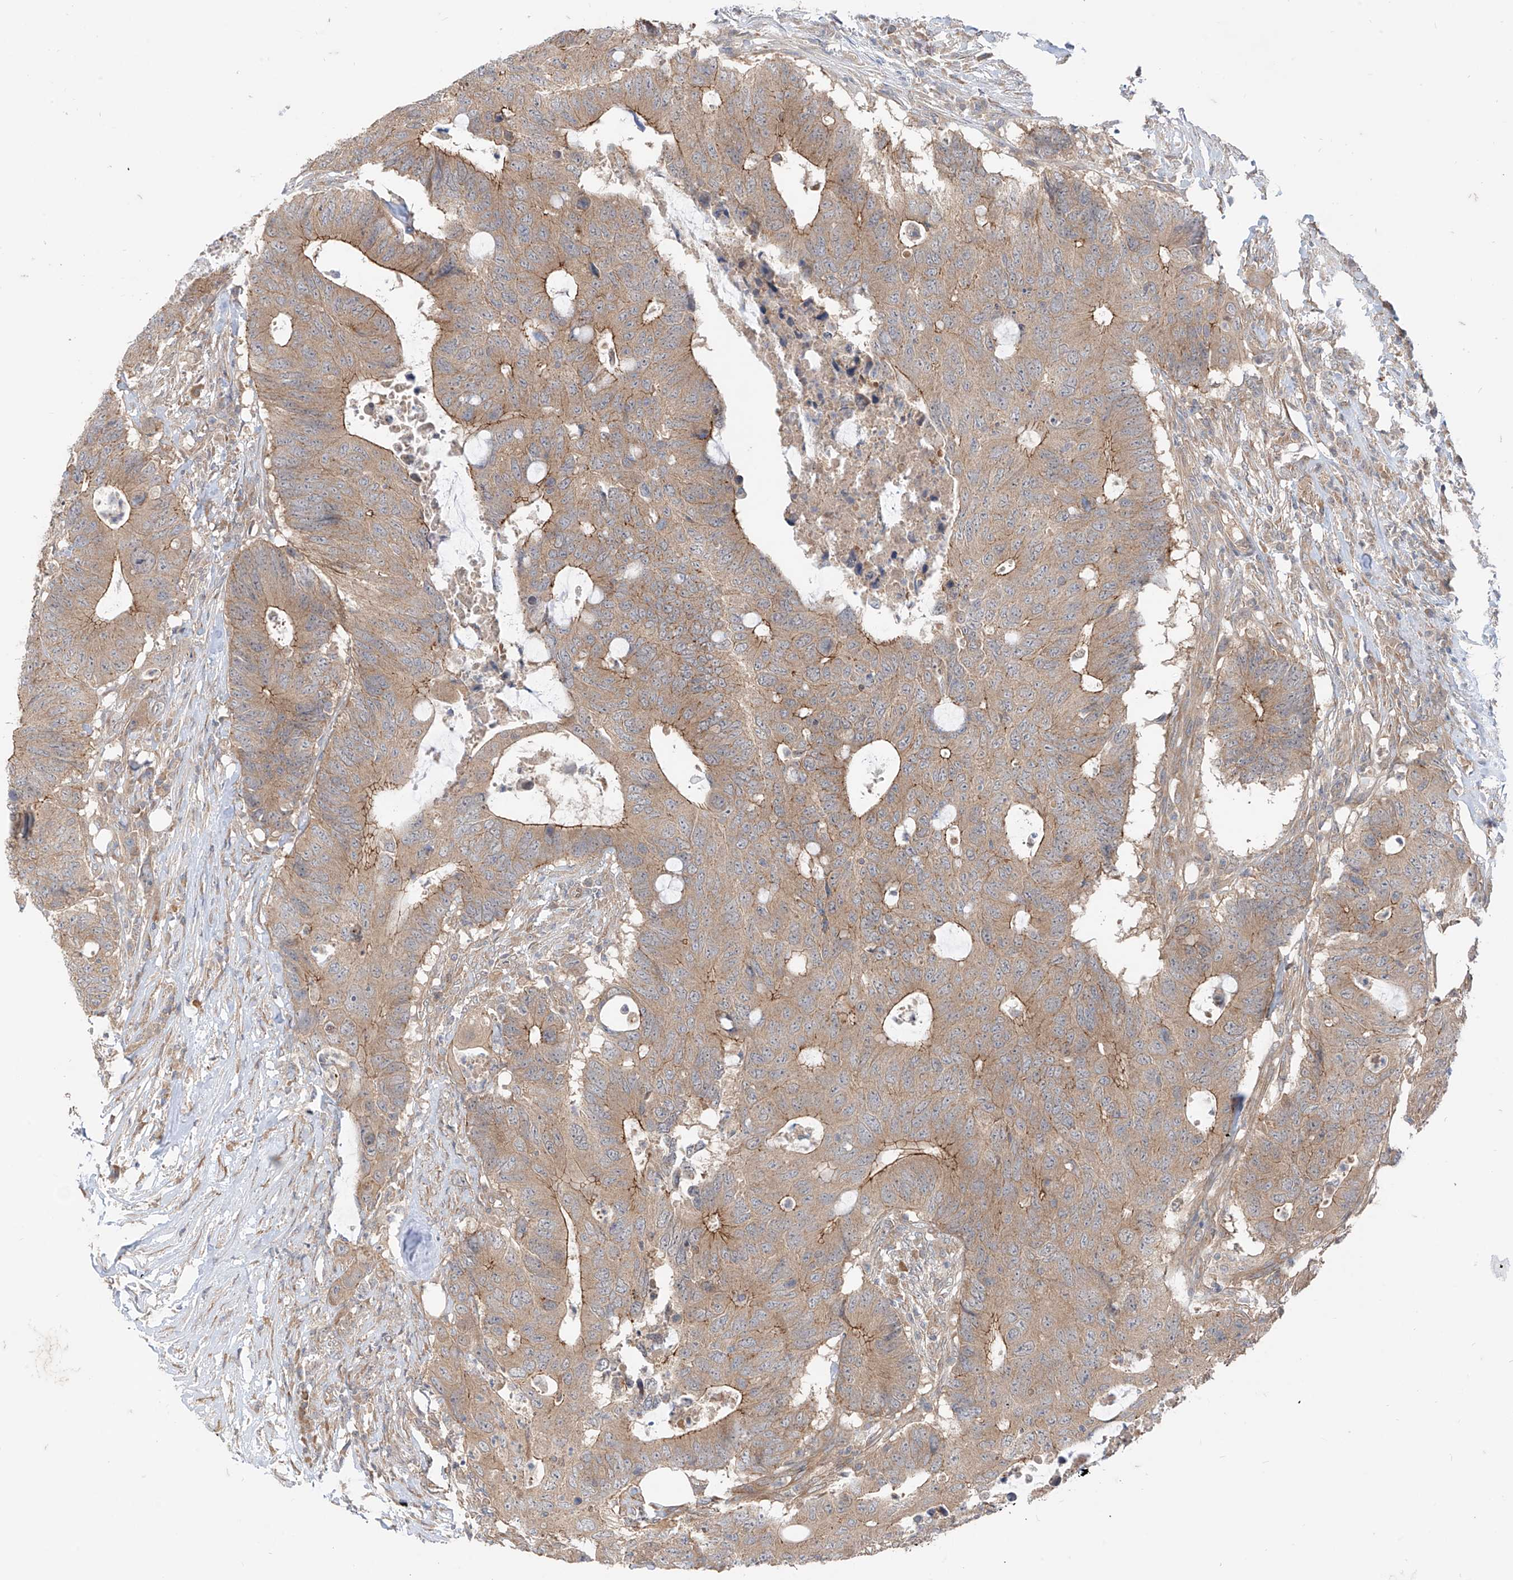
{"staining": {"intensity": "moderate", "quantity": ">75%", "location": "cytoplasmic/membranous"}, "tissue": "colorectal cancer", "cell_type": "Tumor cells", "image_type": "cancer", "snomed": [{"axis": "morphology", "description": "Adenocarcinoma, NOS"}, {"axis": "topography", "description": "Colon"}], "caption": "Human colorectal cancer (adenocarcinoma) stained for a protein (brown) shows moderate cytoplasmic/membranous positive expression in about >75% of tumor cells.", "gene": "MTUS2", "patient": {"sex": "male", "age": 71}}